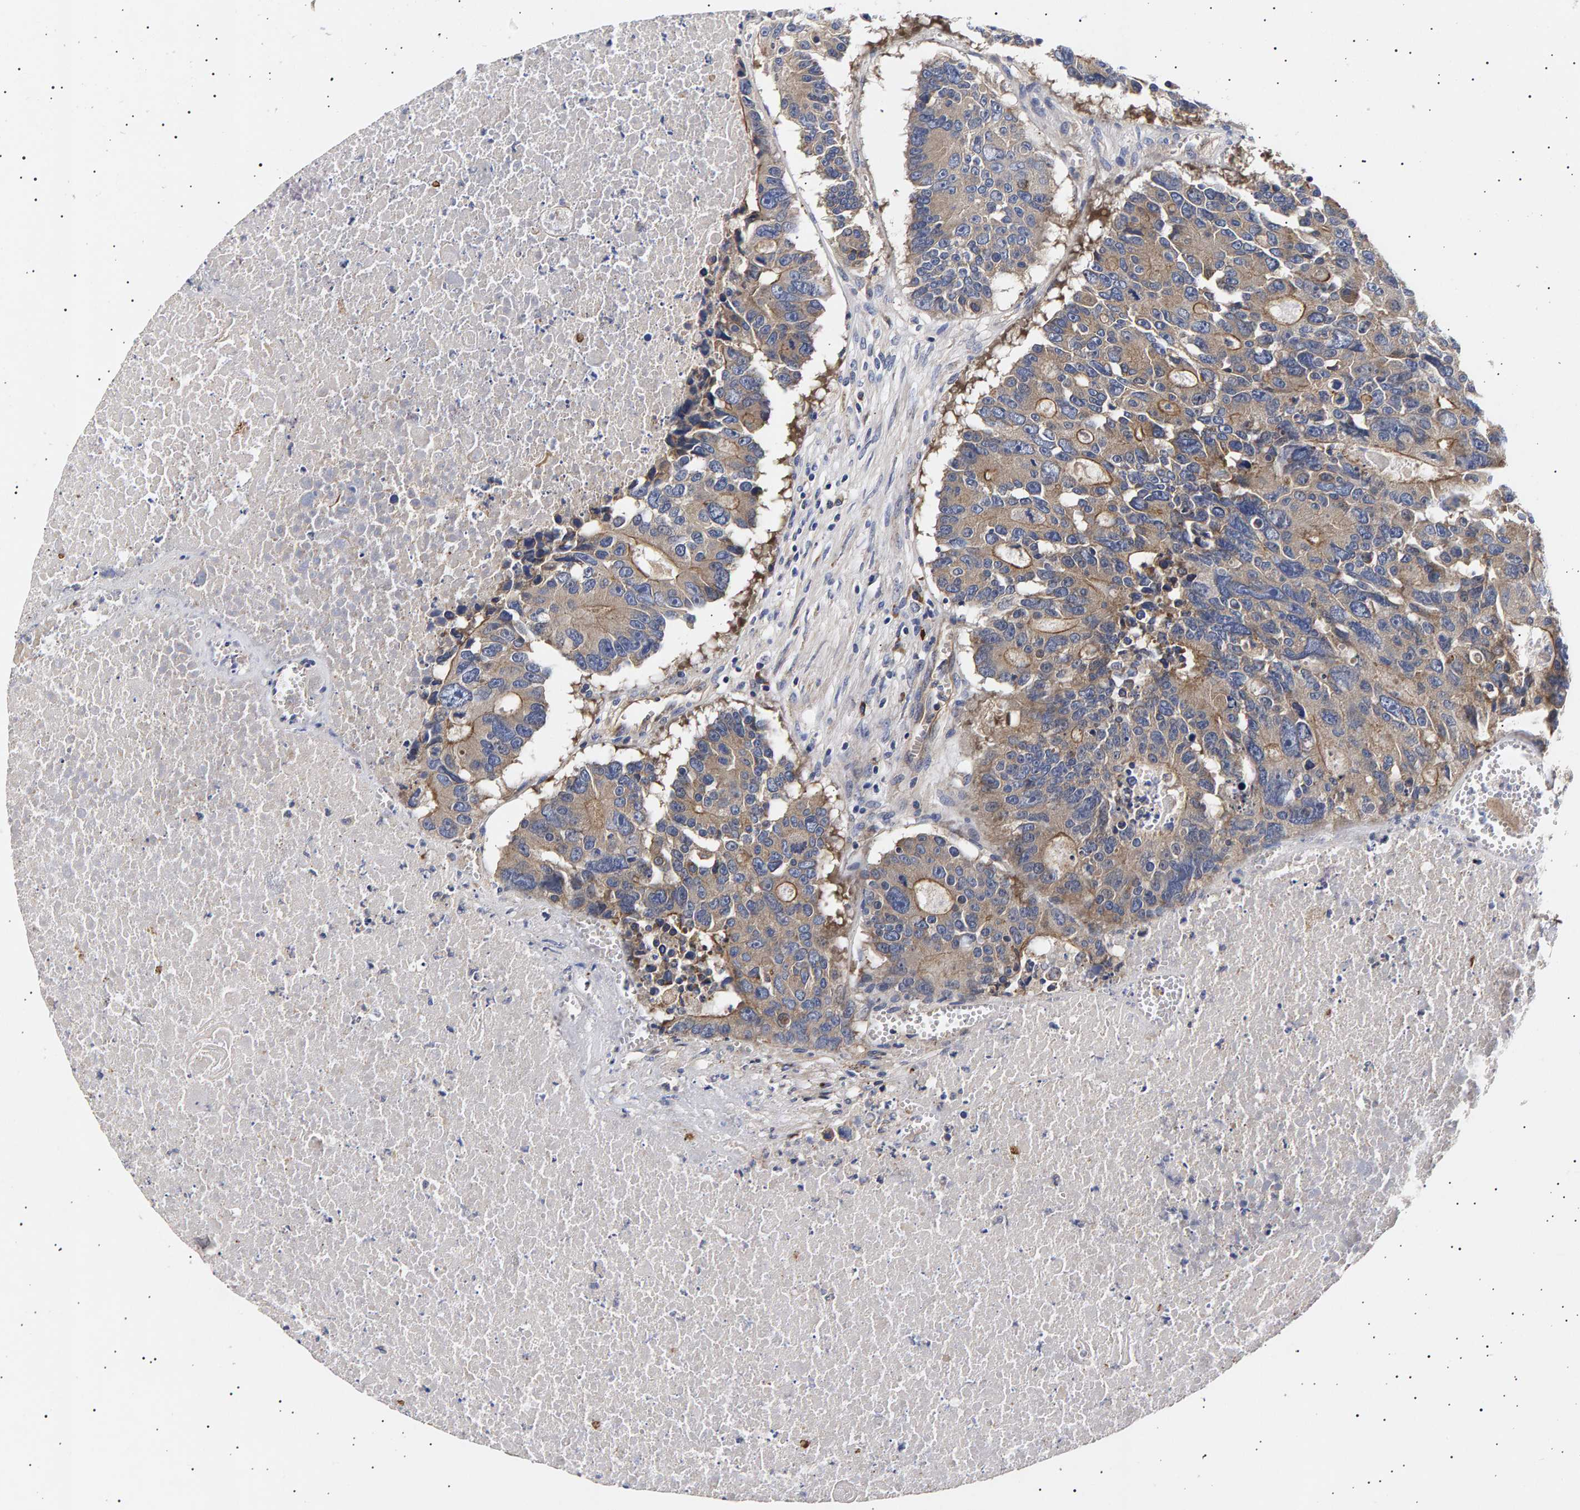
{"staining": {"intensity": "moderate", "quantity": "25%-75%", "location": "cytoplasmic/membranous"}, "tissue": "colorectal cancer", "cell_type": "Tumor cells", "image_type": "cancer", "snomed": [{"axis": "morphology", "description": "Adenocarcinoma, NOS"}, {"axis": "topography", "description": "Colon"}], "caption": "Immunohistochemistry (IHC) image of neoplastic tissue: colorectal cancer stained using IHC displays medium levels of moderate protein expression localized specifically in the cytoplasmic/membranous of tumor cells, appearing as a cytoplasmic/membranous brown color.", "gene": "ANKRD40", "patient": {"sex": "male", "age": 87}}